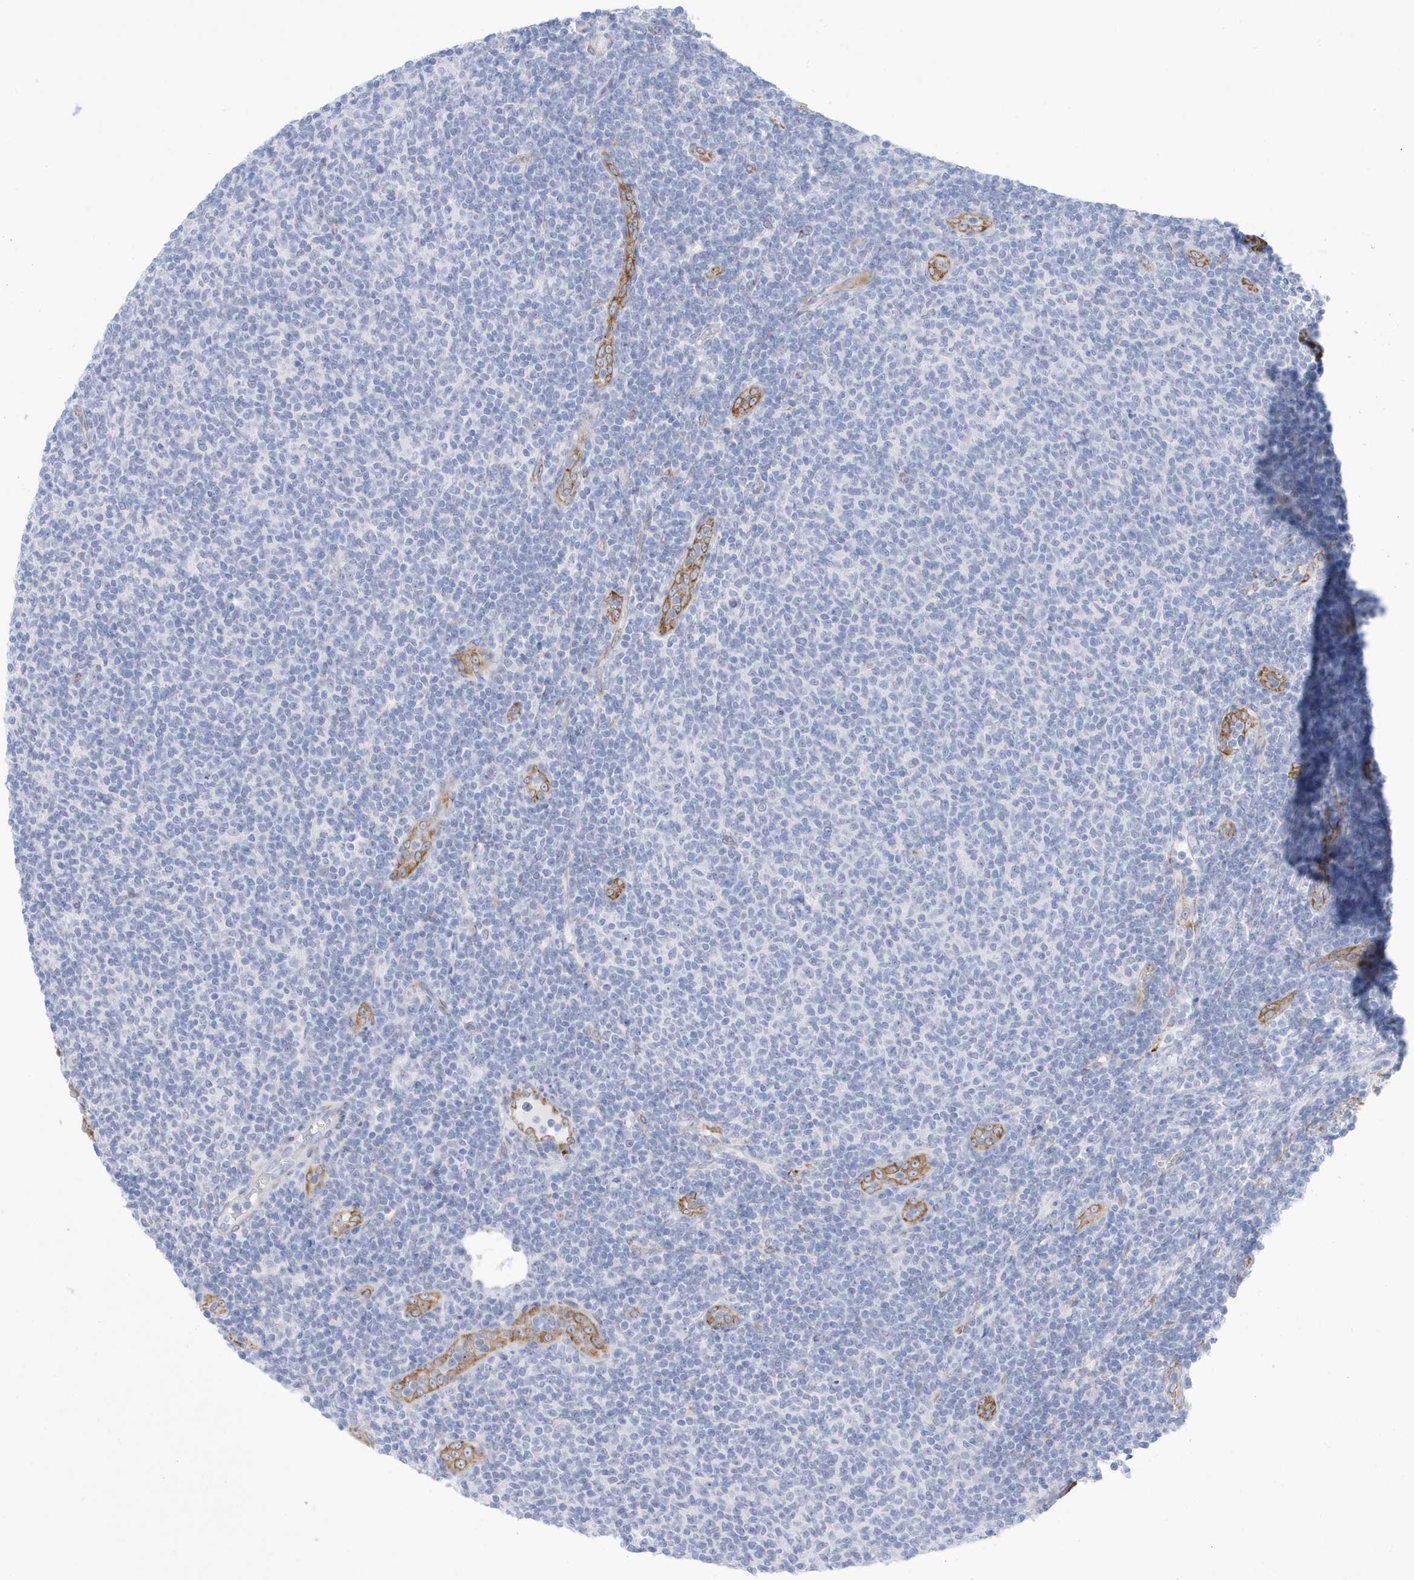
{"staining": {"intensity": "negative", "quantity": "none", "location": "none"}, "tissue": "lymphoma", "cell_type": "Tumor cells", "image_type": "cancer", "snomed": [{"axis": "morphology", "description": "Malignant lymphoma, non-Hodgkin's type, Low grade"}, {"axis": "topography", "description": "Lymph node"}], "caption": "Histopathology image shows no significant protein positivity in tumor cells of malignant lymphoma, non-Hodgkin's type (low-grade).", "gene": "SEMA3F", "patient": {"sex": "male", "age": 66}}